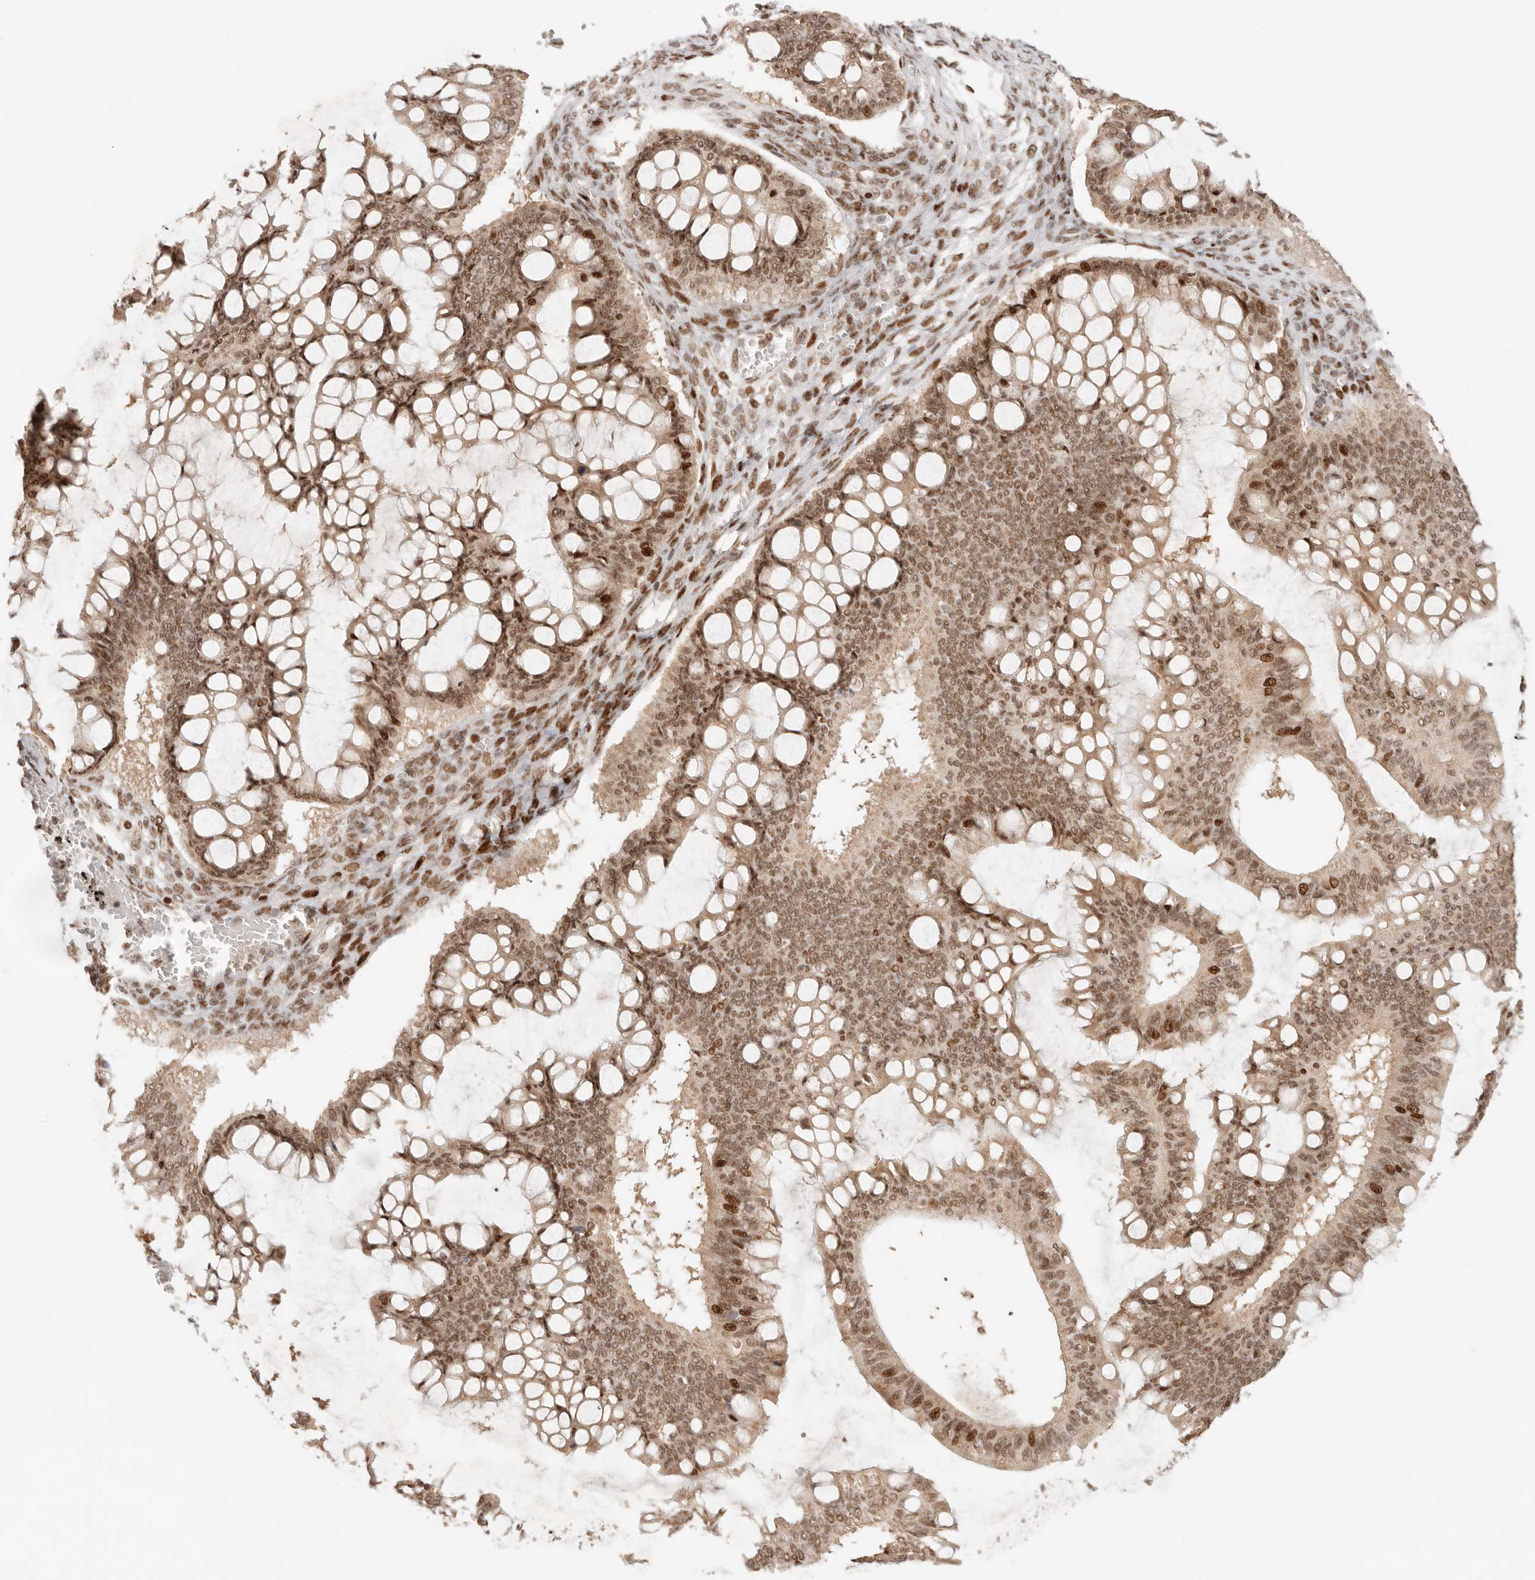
{"staining": {"intensity": "moderate", "quantity": ">75%", "location": "nuclear"}, "tissue": "ovarian cancer", "cell_type": "Tumor cells", "image_type": "cancer", "snomed": [{"axis": "morphology", "description": "Cystadenocarcinoma, mucinous, NOS"}, {"axis": "topography", "description": "Ovary"}], "caption": "Immunohistochemical staining of human mucinous cystadenocarcinoma (ovarian) exhibits medium levels of moderate nuclear positivity in about >75% of tumor cells.", "gene": "NPAS2", "patient": {"sex": "female", "age": 73}}